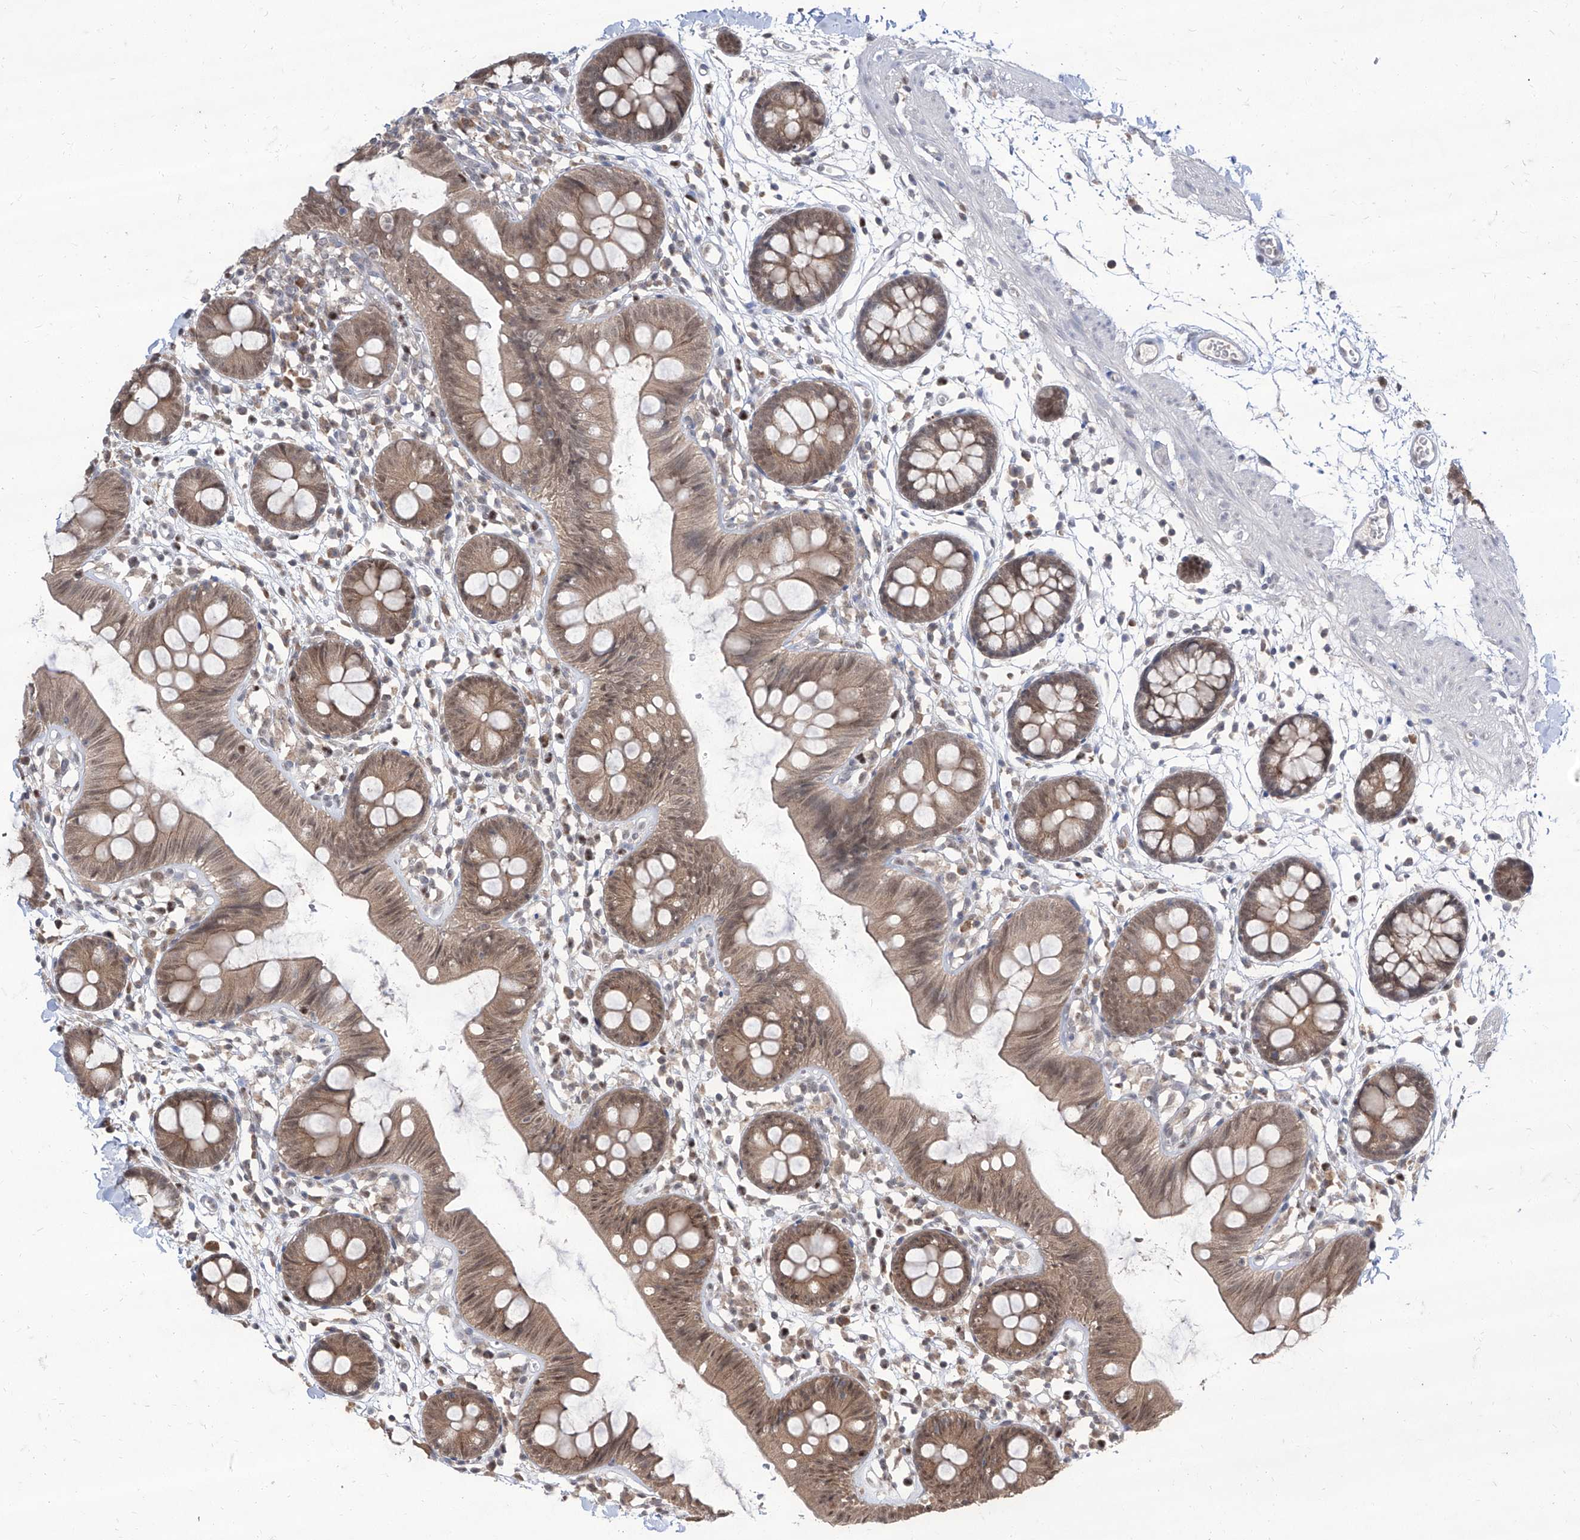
{"staining": {"intensity": "weak", "quantity": "<25%", "location": "cytoplasmic/membranous"}, "tissue": "colon", "cell_type": "Endothelial cells", "image_type": "normal", "snomed": [{"axis": "morphology", "description": "Normal tissue, NOS"}, {"axis": "topography", "description": "Colon"}], "caption": "High power microscopy histopathology image of an IHC image of normal colon, revealing no significant expression in endothelial cells. (DAB (3,3'-diaminobenzidine) IHC, high magnification).", "gene": "BROX", "patient": {"sex": "male", "age": 56}}